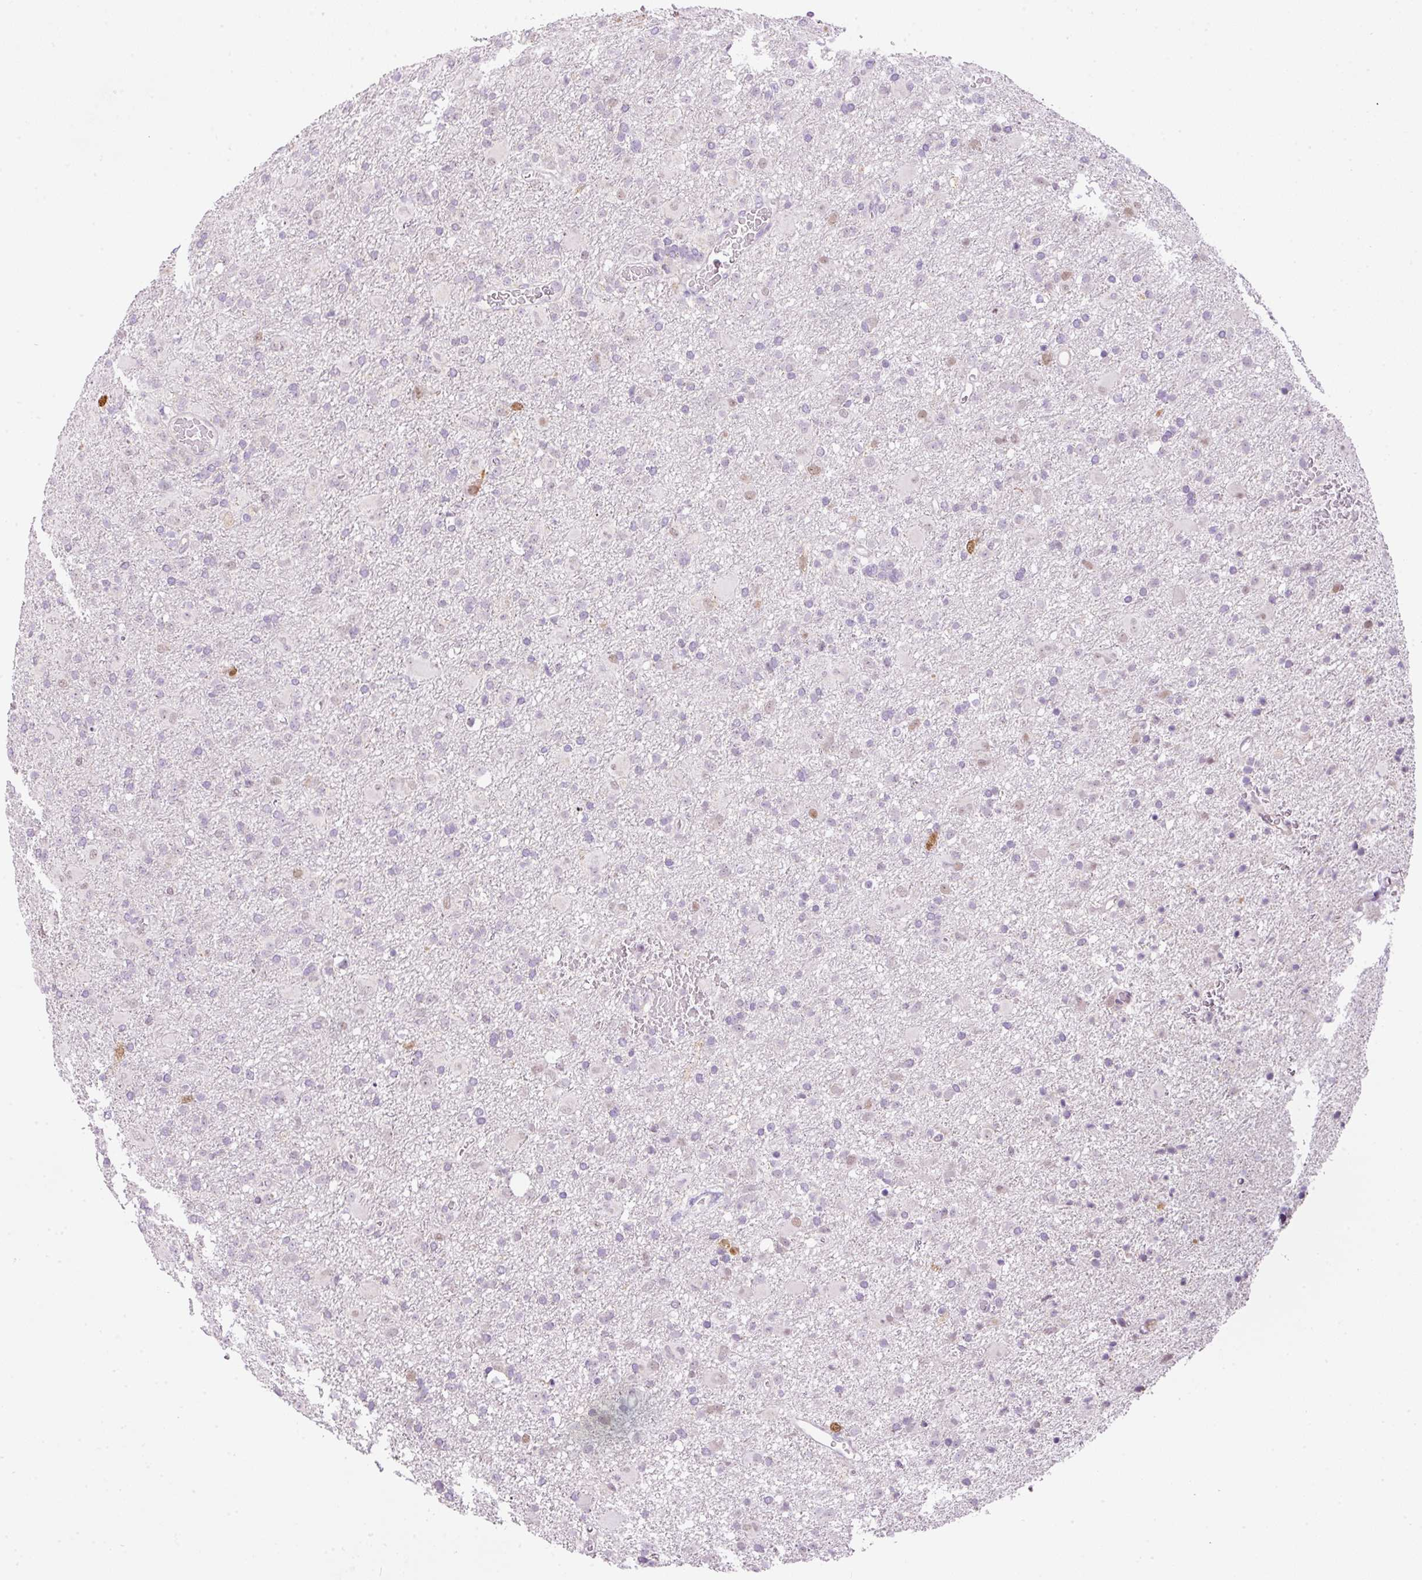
{"staining": {"intensity": "negative", "quantity": "none", "location": "none"}, "tissue": "glioma", "cell_type": "Tumor cells", "image_type": "cancer", "snomed": [{"axis": "morphology", "description": "Glioma, malignant, Low grade"}, {"axis": "topography", "description": "Brain"}], "caption": "A high-resolution micrograph shows immunohistochemistry (IHC) staining of glioma, which demonstrates no significant staining in tumor cells.", "gene": "KPNA2", "patient": {"sex": "male", "age": 65}}